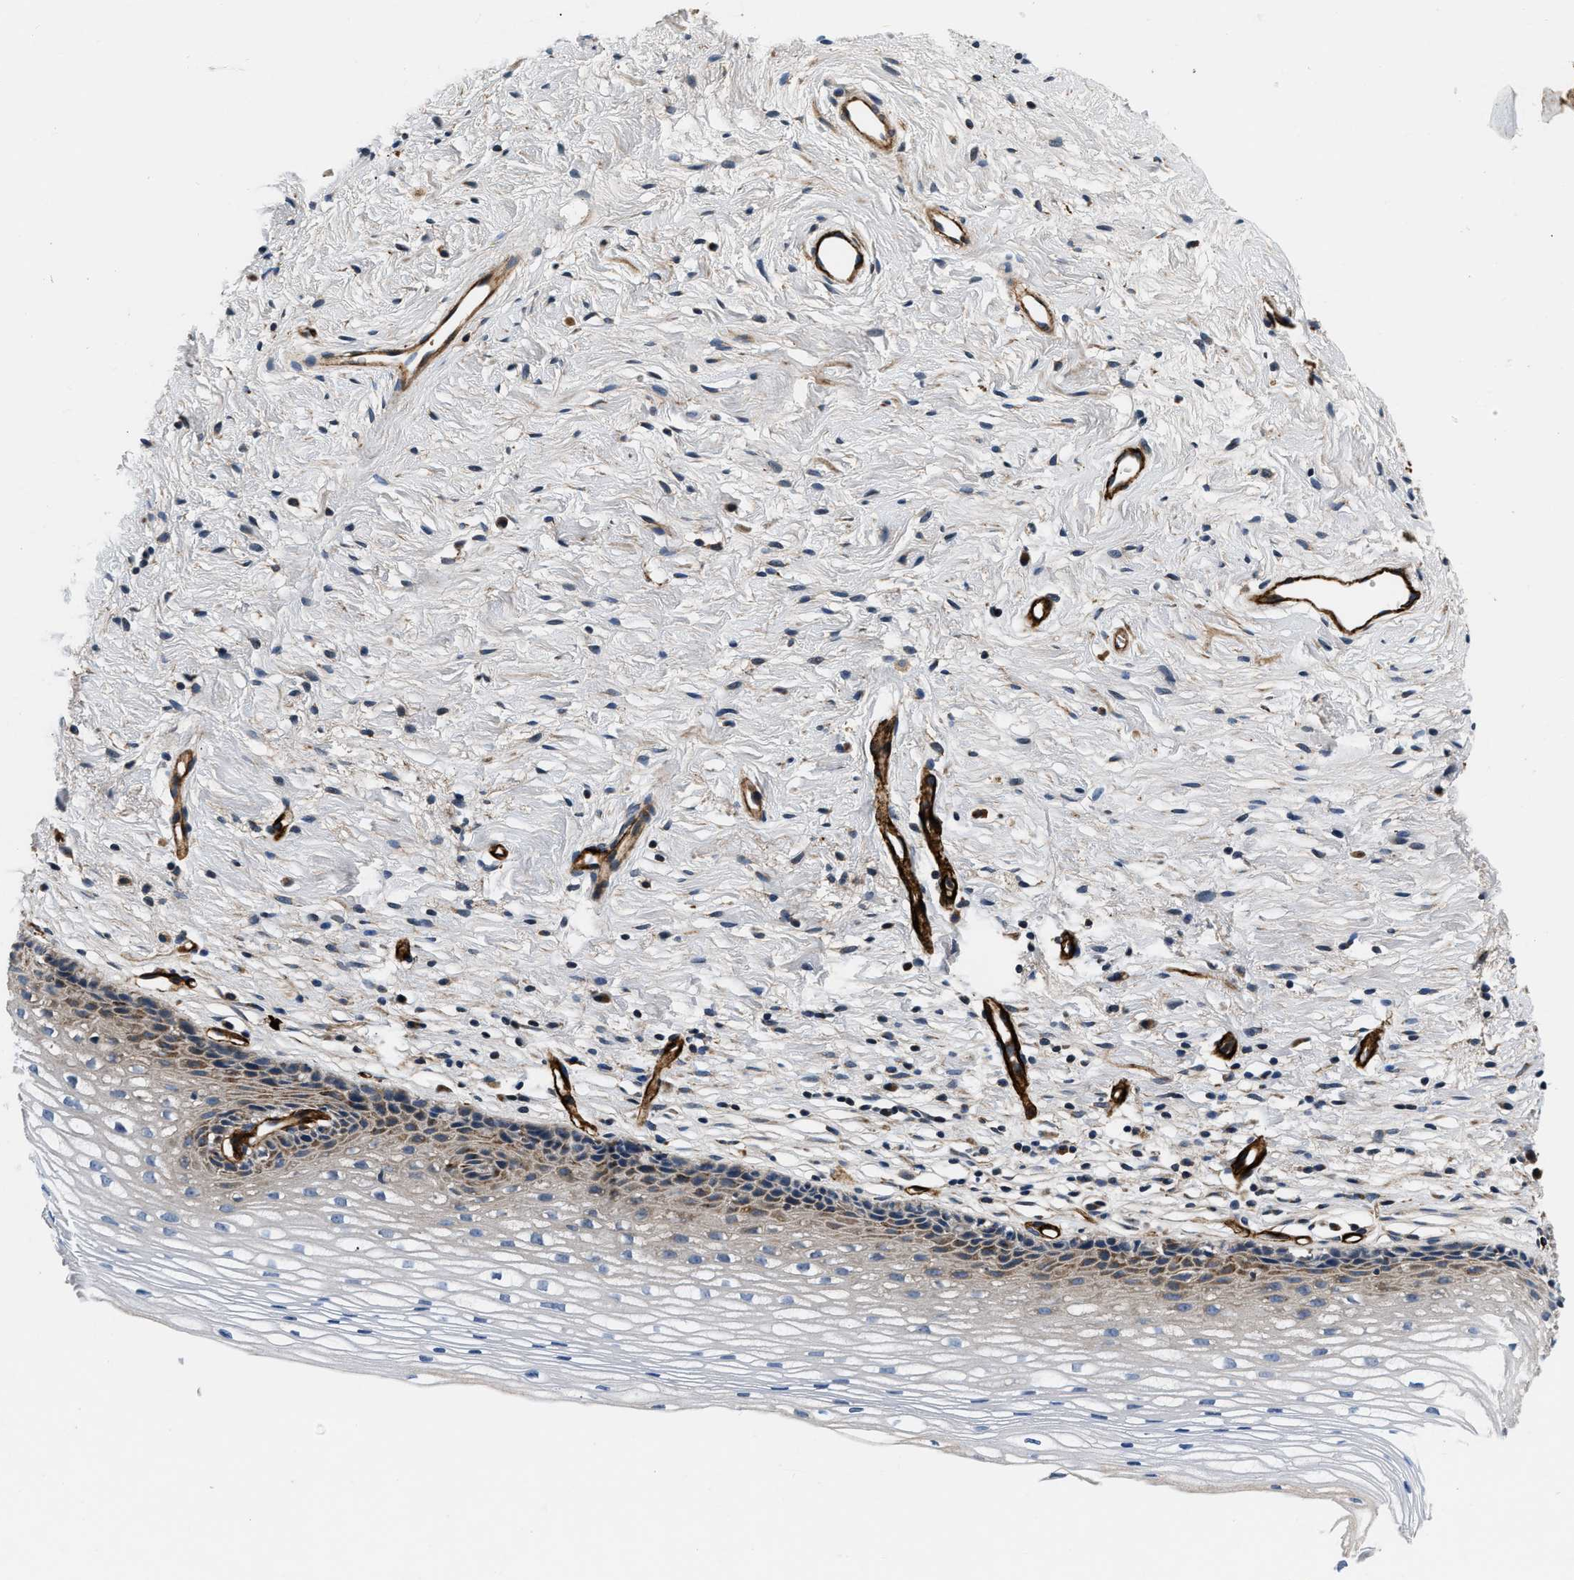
{"staining": {"intensity": "weak", "quantity": "25%-75%", "location": "cytoplasmic/membranous"}, "tissue": "cervix", "cell_type": "Glandular cells", "image_type": "normal", "snomed": [{"axis": "morphology", "description": "Normal tissue, NOS"}, {"axis": "topography", "description": "Cervix"}], "caption": "Immunohistochemistry image of normal cervix: cervix stained using immunohistochemistry (IHC) exhibits low levels of weak protein expression localized specifically in the cytoplasmic/membranous of glandular cells, appearing as a cytoplasmic/membranous brown color.", "gene": "NME6", "patient": {"sex": "female", "age": 77}}